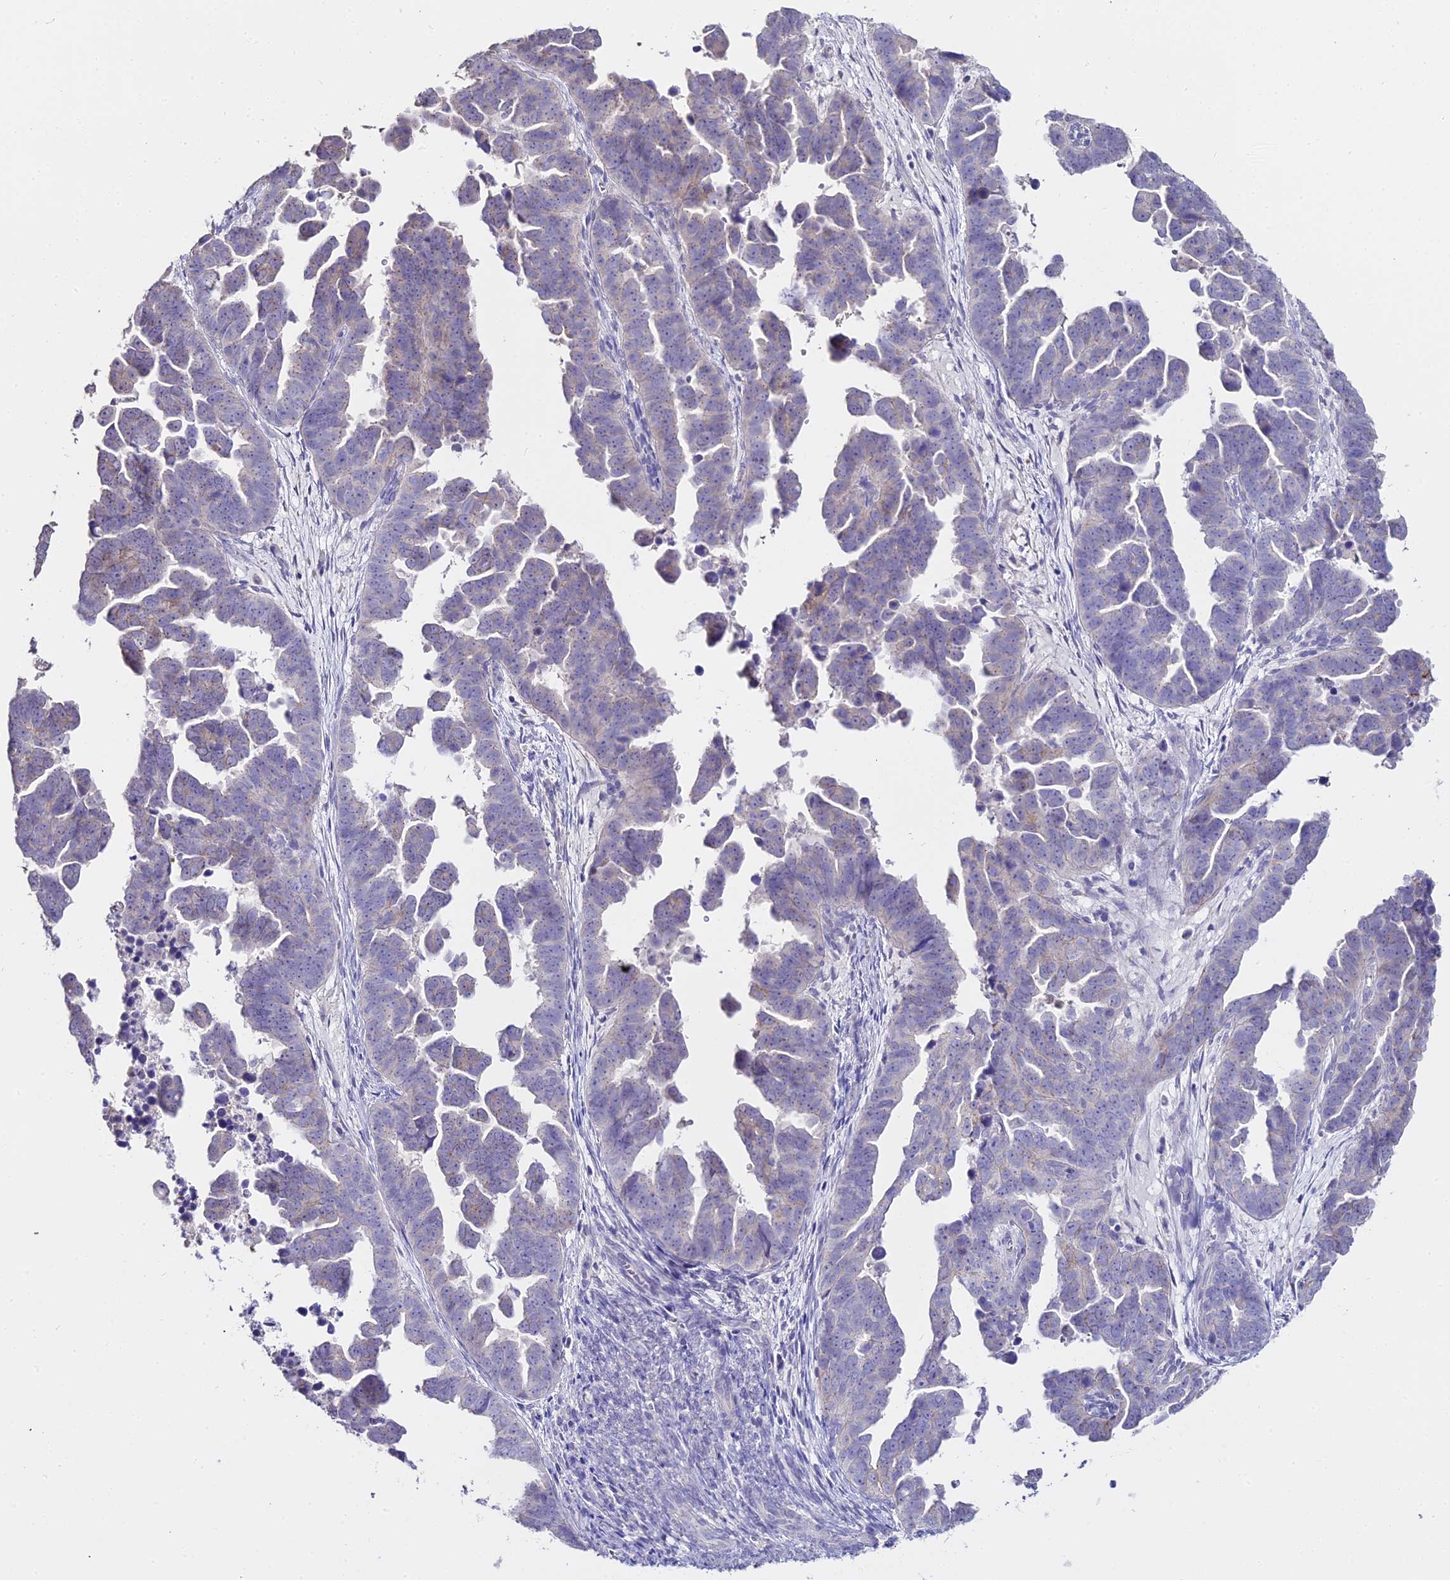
{"staining": {"intensity": "negative", "quantity": "none", "location": "none"}, "tissue": "endometrial cancer", "cell_type": "Tumor cells", "image_type": "cancer", "snomed": [{"axis": "morphology", "description": "Adenocarcinoma, NOS"}, {"axis": "topography", "description": "Endometrium"}], "caption": "The micrograph demonstrates no significant positivity in tumor cells of endometrial cancer (adenocarcinoma).", "gene": "GLYAT", "patient": {"sex": "female", "age": 75}}